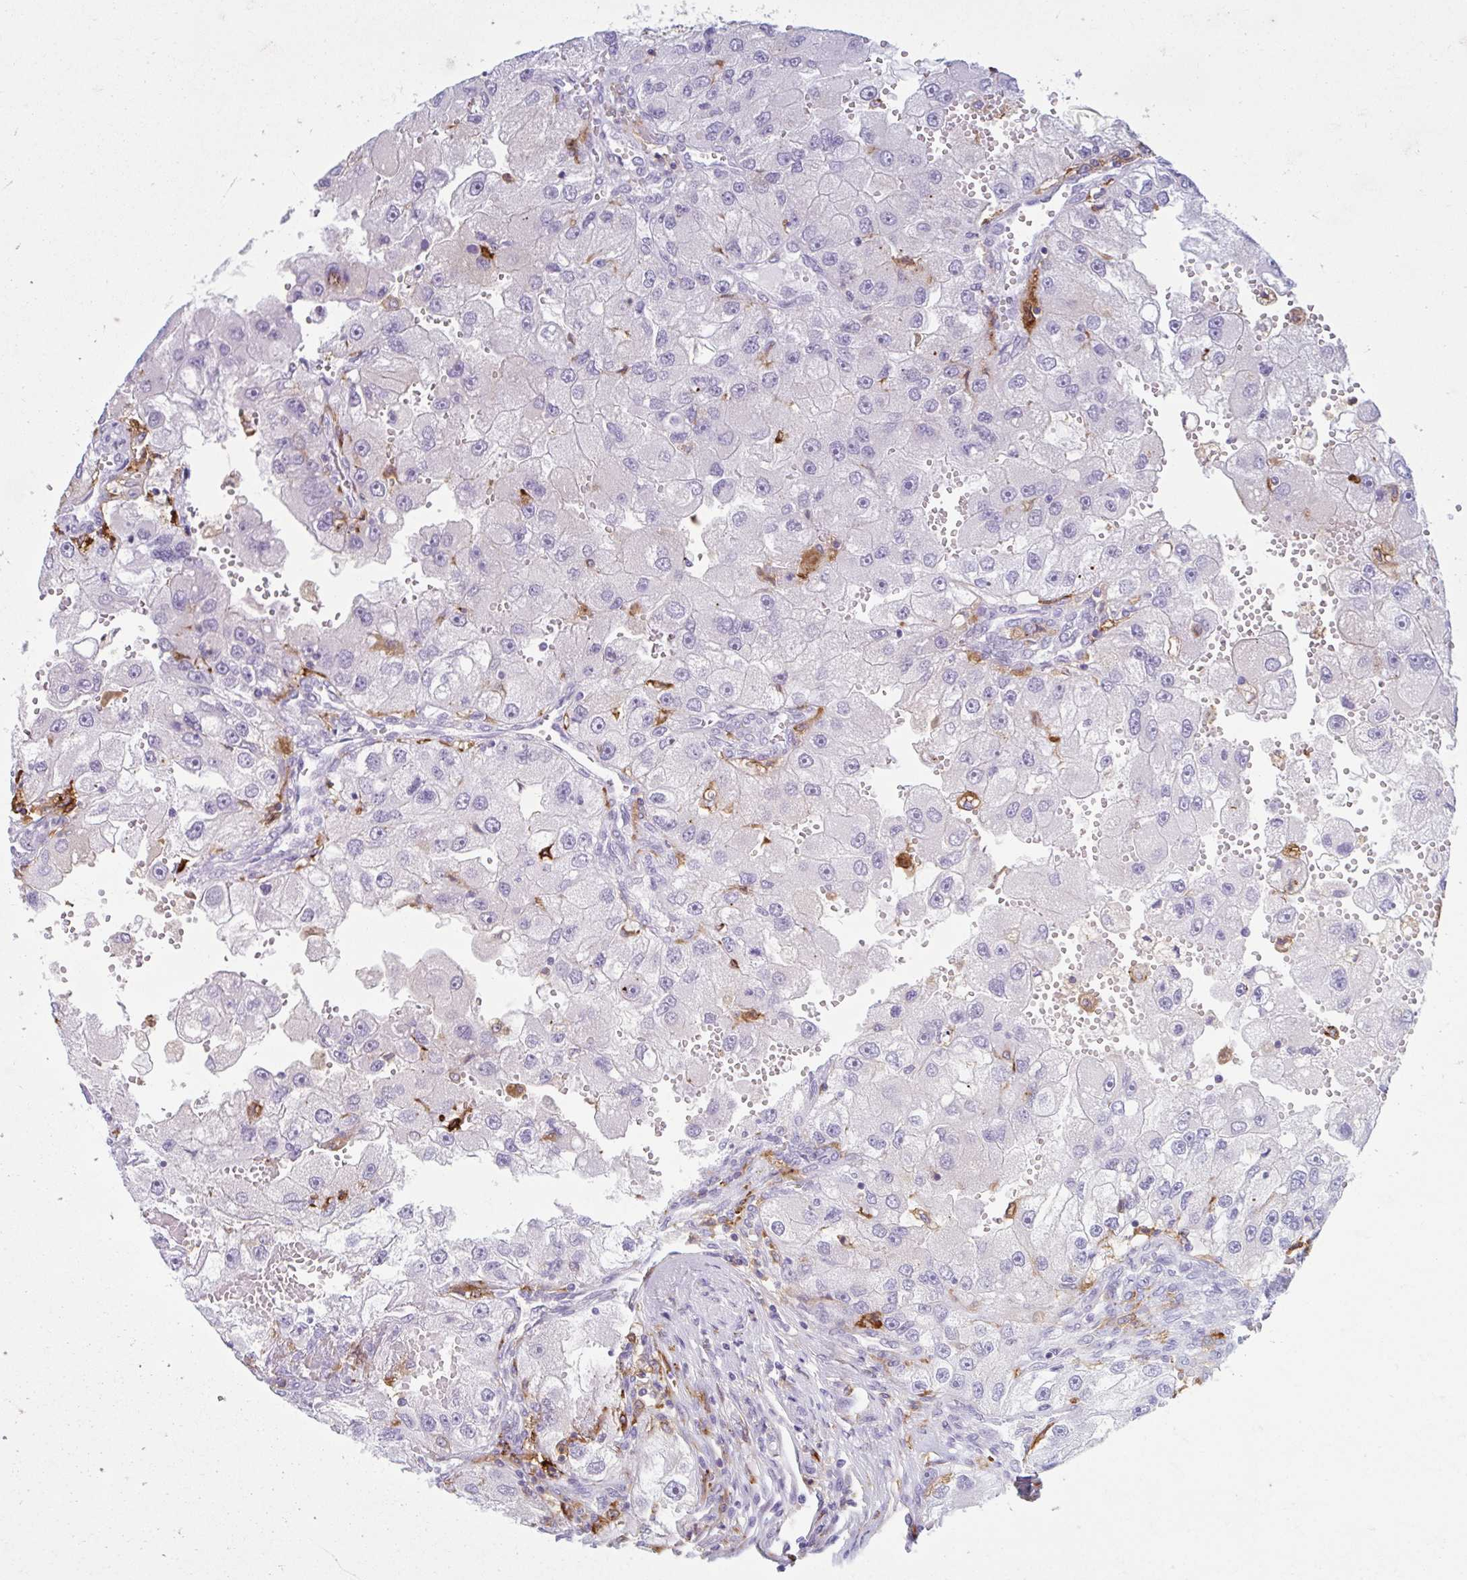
{"staining": {"intensity": "negative", "quantity": "none", "location": "none"}, "tissue": "renal cancer", "cell_type": "Tumor cells", "image_type": "cancer", "snomed": [{"axis": "morphology", "description": "Adenocarcinoma, NOS"}, {"axis": "topography", "description": "Kidney"}], "caption": "This image is of renal cancer stained with immunohistochemistry (IHC) to label a protein in brown with the nuclei are counter-stained blue. There is no staining in tumor cells.", "gene": "CEP120", "patient": {"sex": "male", "age": 63}}